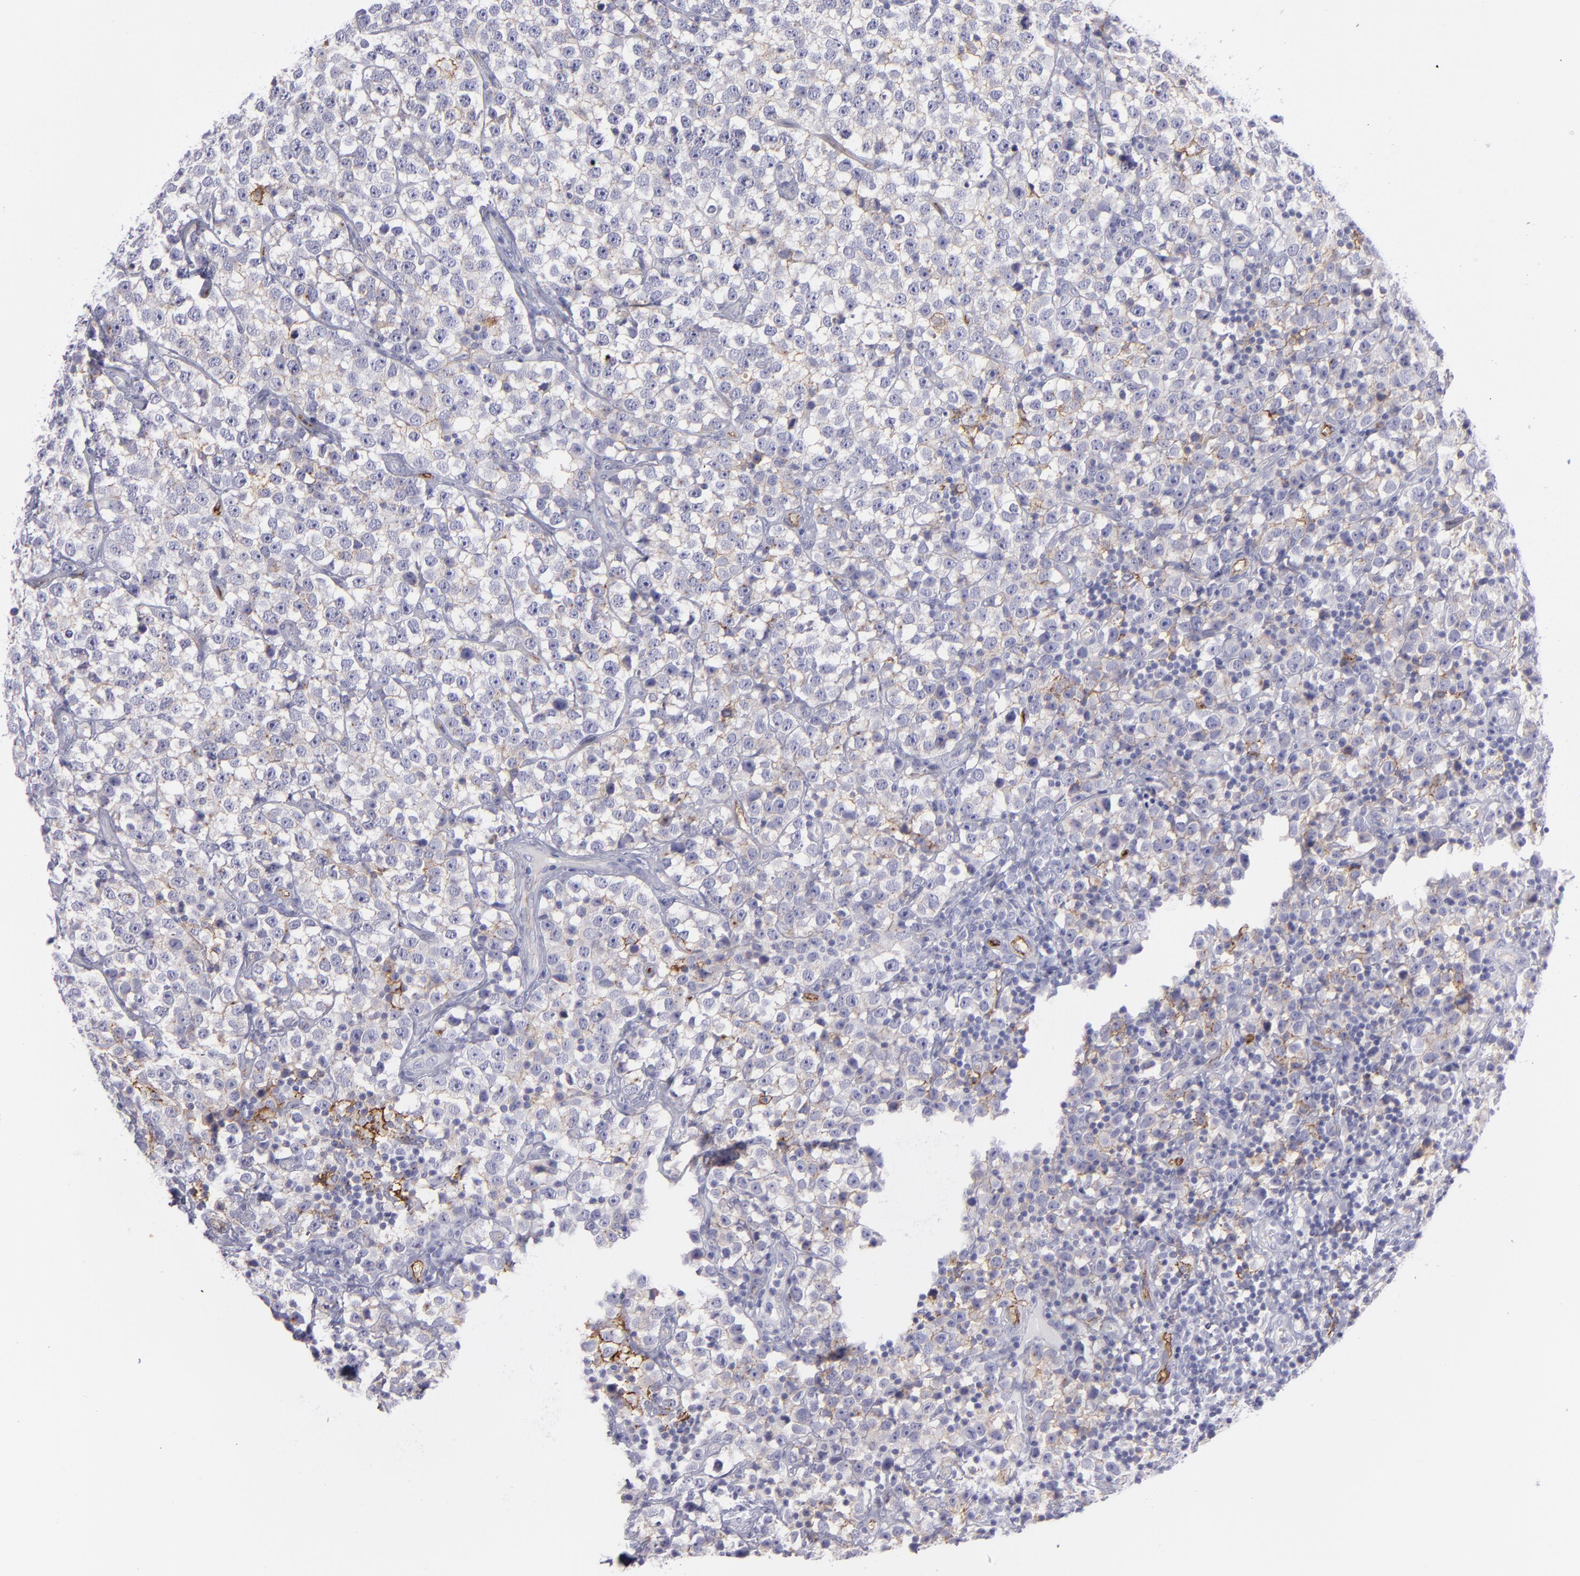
{"staining": {"intensity": "weak", "quantity": "25%-75%", "location": "cytoplasmic/membranous"}, "tissue": "testis cancer", "cell_type": "Tumor cells", "image_type": "cancer", "snomed": [{"axis": "morphology", "description": "Seminoma, NOS"}, {"axis": "topography", "description": "Testis"}], "caption": "The micrograph displays staining of testis cancer, revealing weak cytoplasmic/membranous protein staining (brown color) within tumor cells. (DAB (3,3'-diaminobenzidine) = brown stain, brightfield microscopy at high magnification).", "gene": "ACE", "patient": {"sex": "male", "age": 25}}